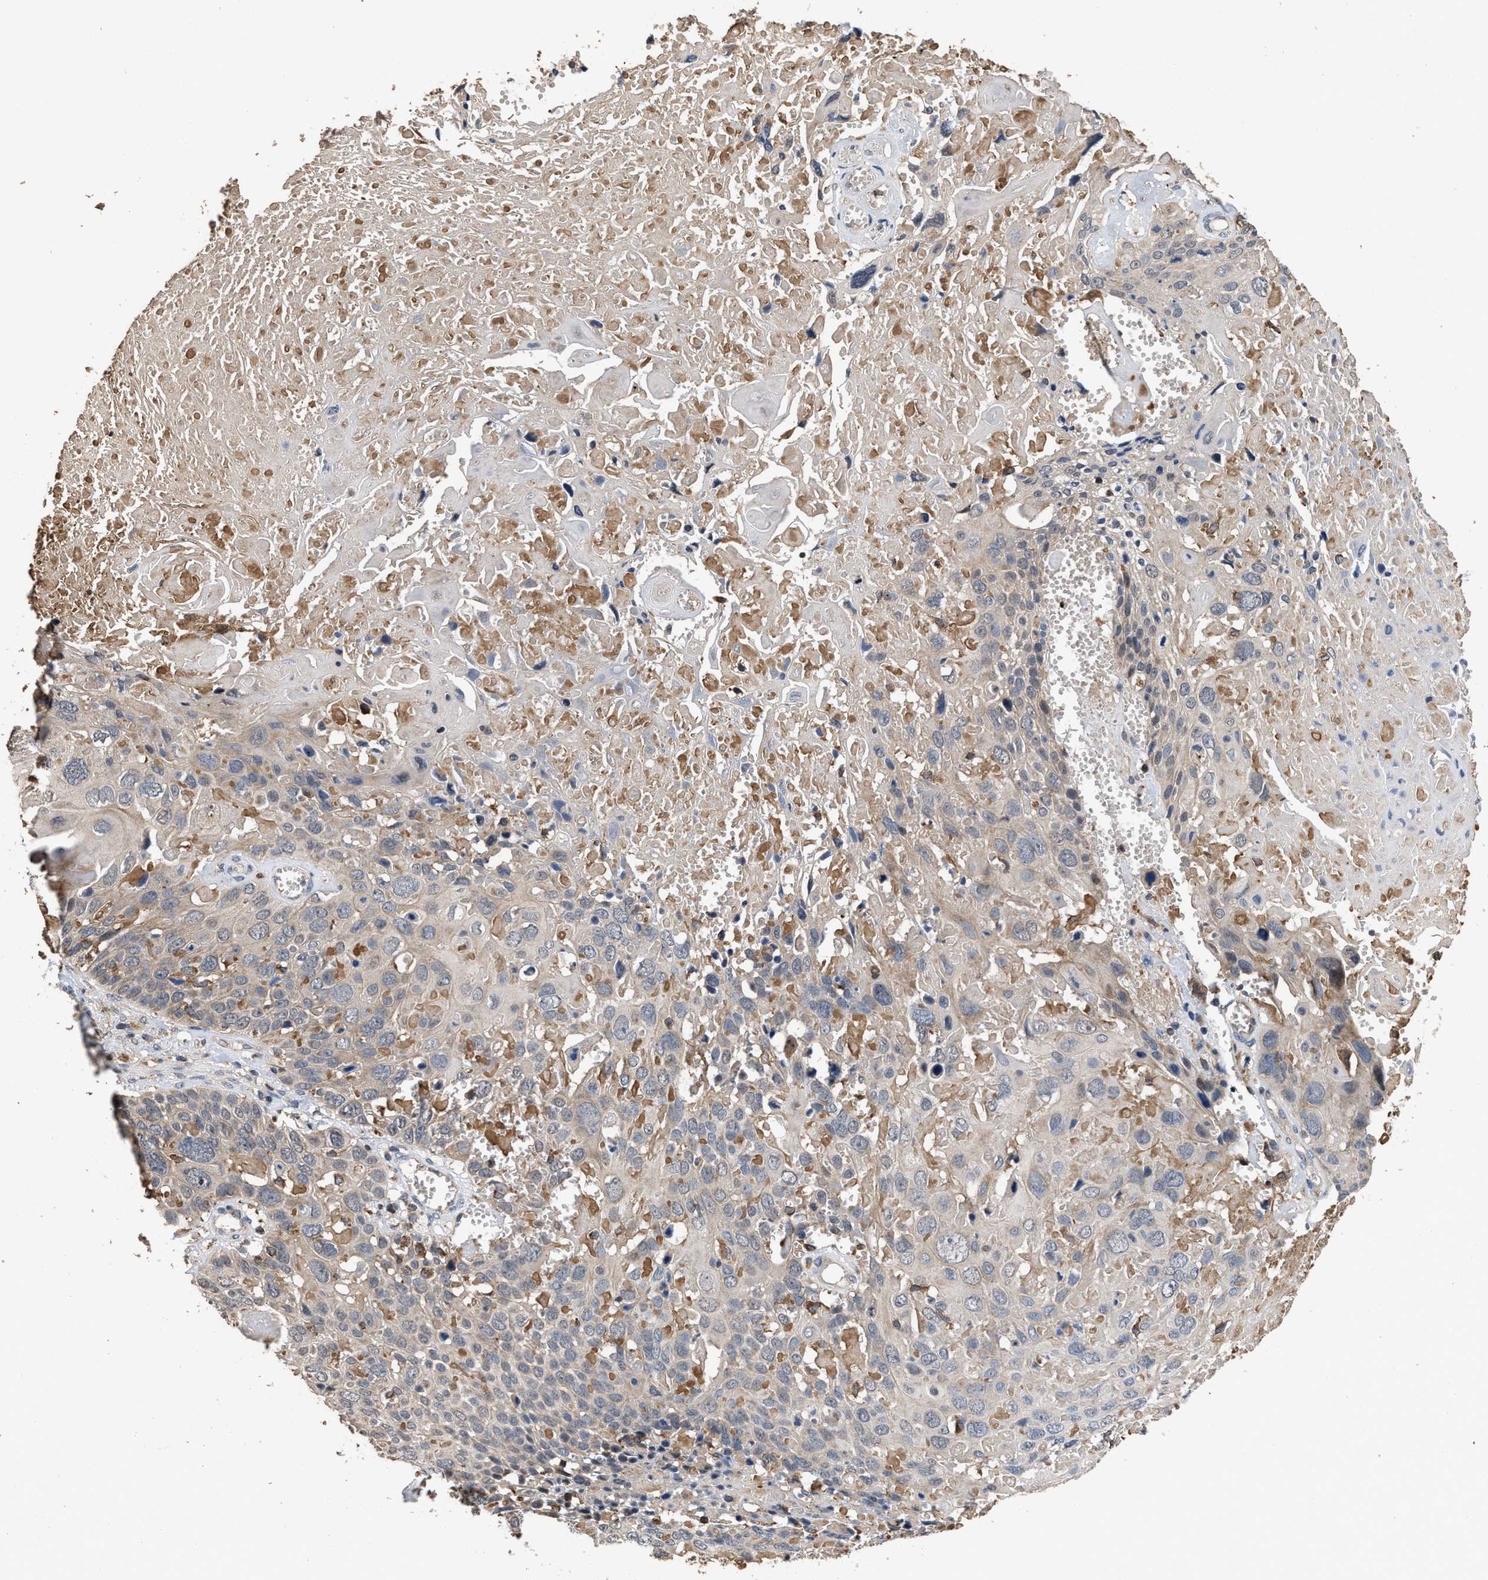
{"staining": {"intensity": "weak", "quantity": "<25%", "location": "cytoplasmic/membranous"}, "tissue": "cervical cancer", "cell_type": "Tumor cells", "image_type": "cancer", "snomed": [{"axis": "morphology", "description": "Squamous cell carcinoma, NOS"}, {"axis": "topography", "description": "Cervix"}], "caption": "Immunohistochemistry (IHC) image of neoplastic tissue: cervical cancer (squamous cell carcinoma) stained with DAB (3,3'-diaminobenzidine) shows no significant protein staining in tumor cells.", "gene": "TDRKH", "patient": {"sex": "female", "age": 74}}